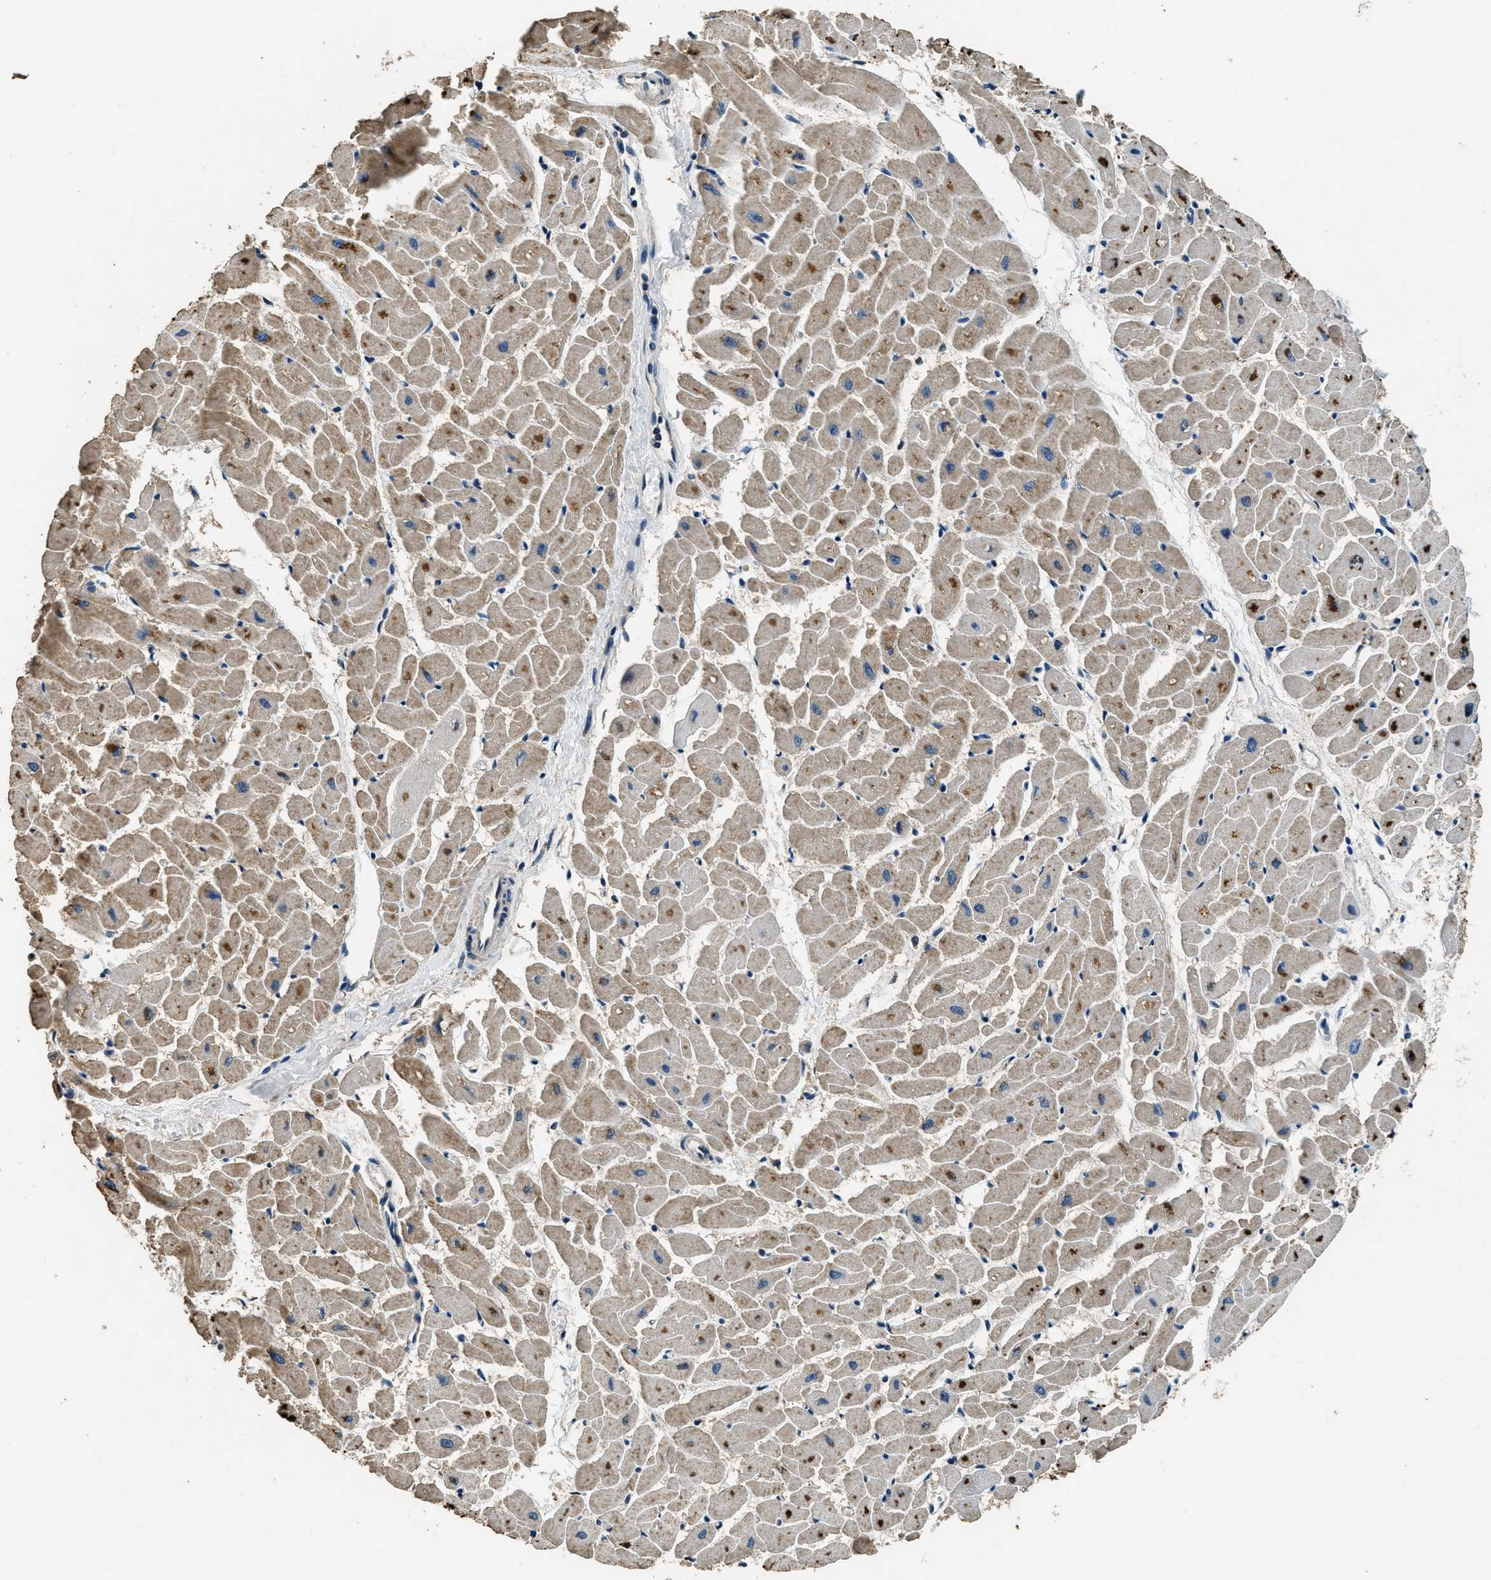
{"staining": {"intensity": "moderate", "quantity": "25%-75%", "location": "cytoplasmic/membranous"}, "tissue": "heart muscle", "cell_type": "Cardiomyocytes", "image_type": "normal", "snomed": [{"axis": "morphology", "description": "Normal tissue, NOS"}, {"axis": "topography", "description": "Heart"}], "caption": "Immunohistochemical staining of normal human heart muscle shows 25%-75% levels of moderate cytoplasmic/membranous protein staining in about 25%-75% of cardiomyocytes.", "gene": "SALL3", "patient": {"sex": "female", "age": 19}}